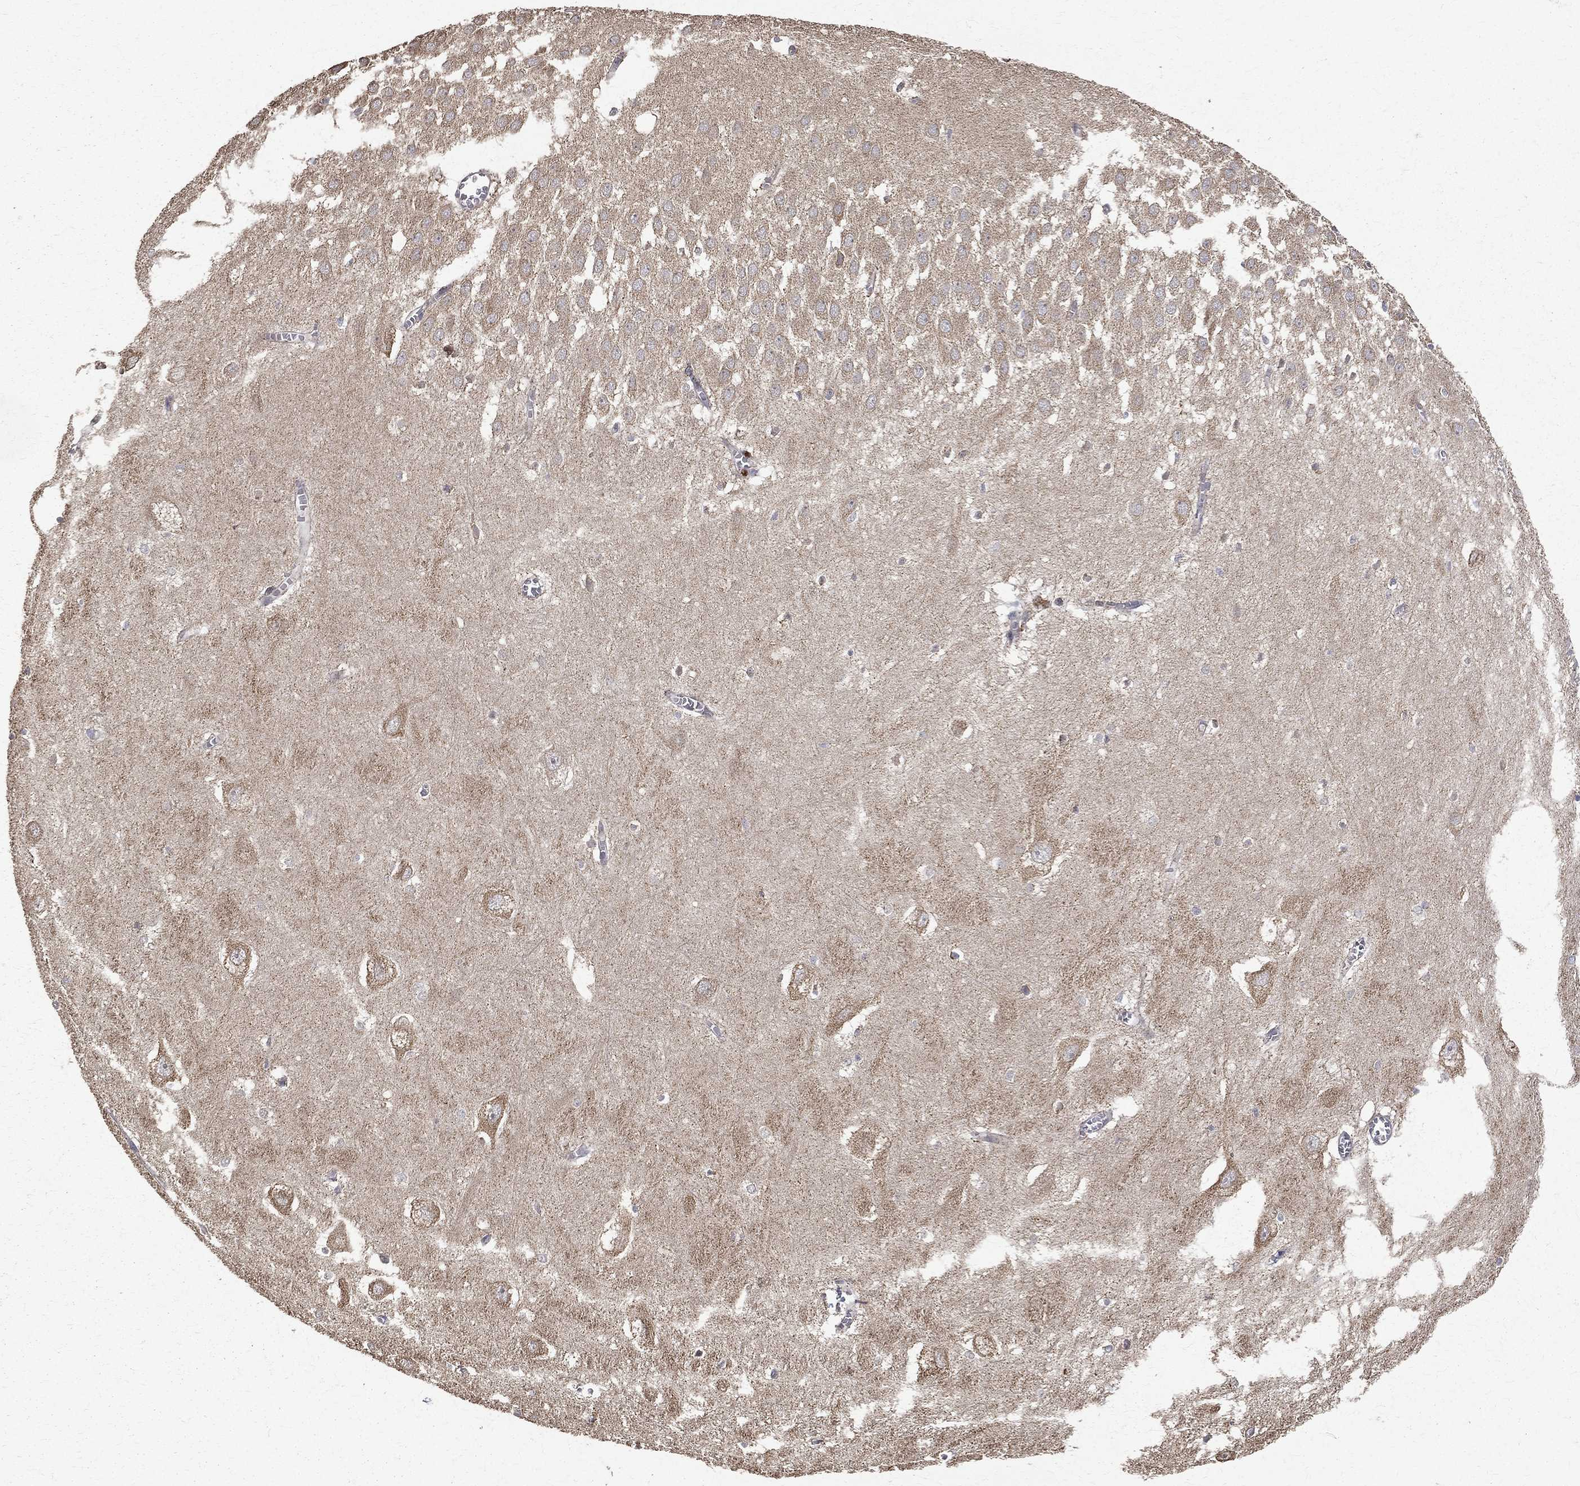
{"staining": {"intensity": "negative", "quantity": "none", "location": "none"}, "tissue": "hippocampus", "cell_type": "Glial cells", "image_type": "normal", "snomed": [{"axis": "morphology", "description": "Normal tissue, NOS"}, {"axis": "topography", "description": "Hippocampus"}], "caption": "Immunohistochemical staining of normal human hippocampus reveals no significant staining in glial cells.", "gene": "RPGR", "patient": {"sex": "female", "age": 64}}